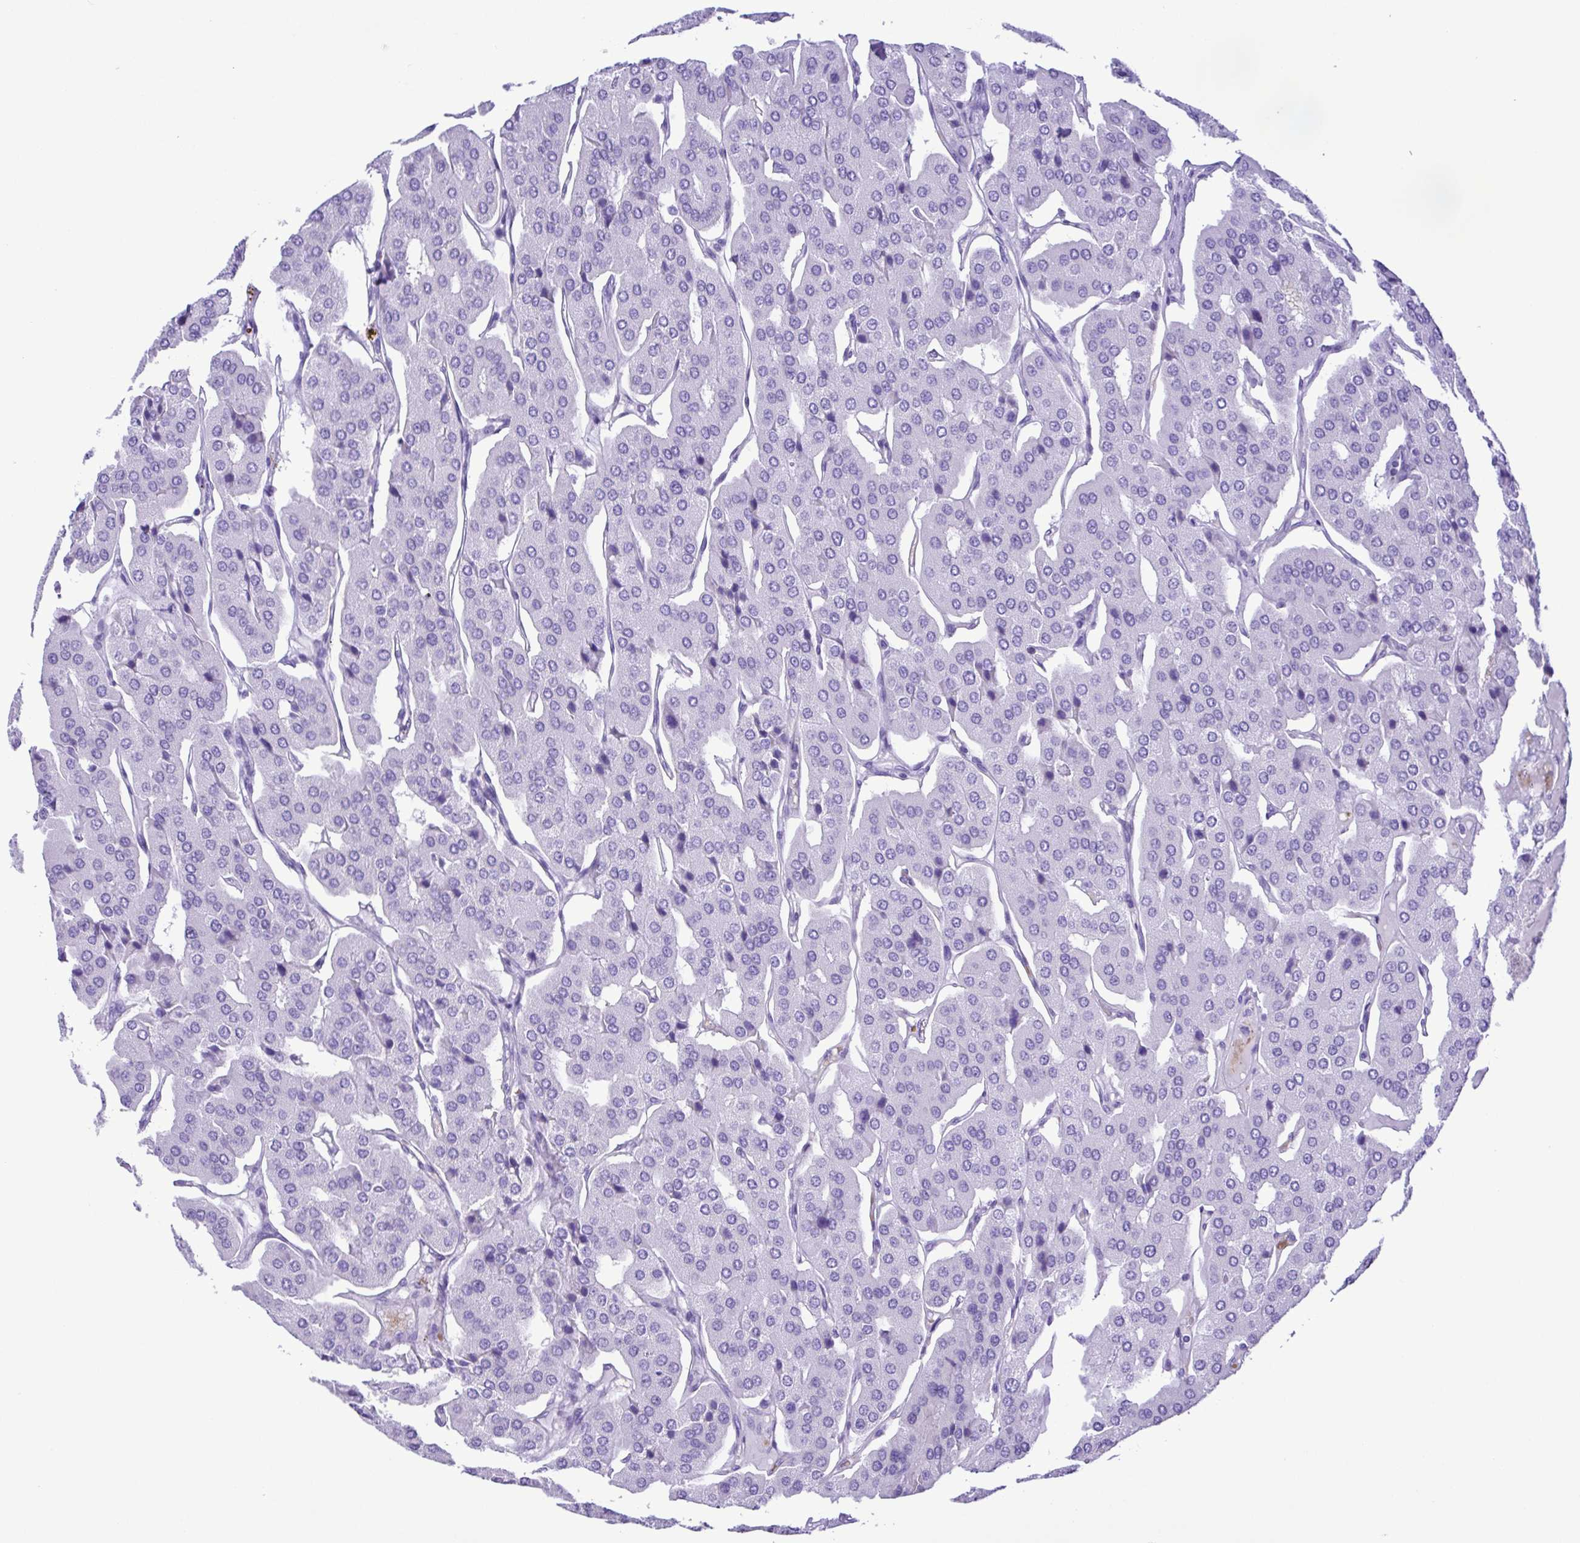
{"staining": {"intensity": "negative", "quantity": "none", "location": "none"}, "tissue": "parathyroid gland", "cell_type": "Glandular cells", "image_type": "normal", "snomed": [{"axis": "morphology", "description": "Normal tissue, NOS"}, {"axis": "morphology", "description": "Adenoma, NOS"}, {"axis": "topography", "description": "Parathyroid gland"}], "caption": "Glandular cells show no significant expression in normal parathyroid gland.", "gene": "SYT1", "patient": {"sex": "female", "age": 86}}